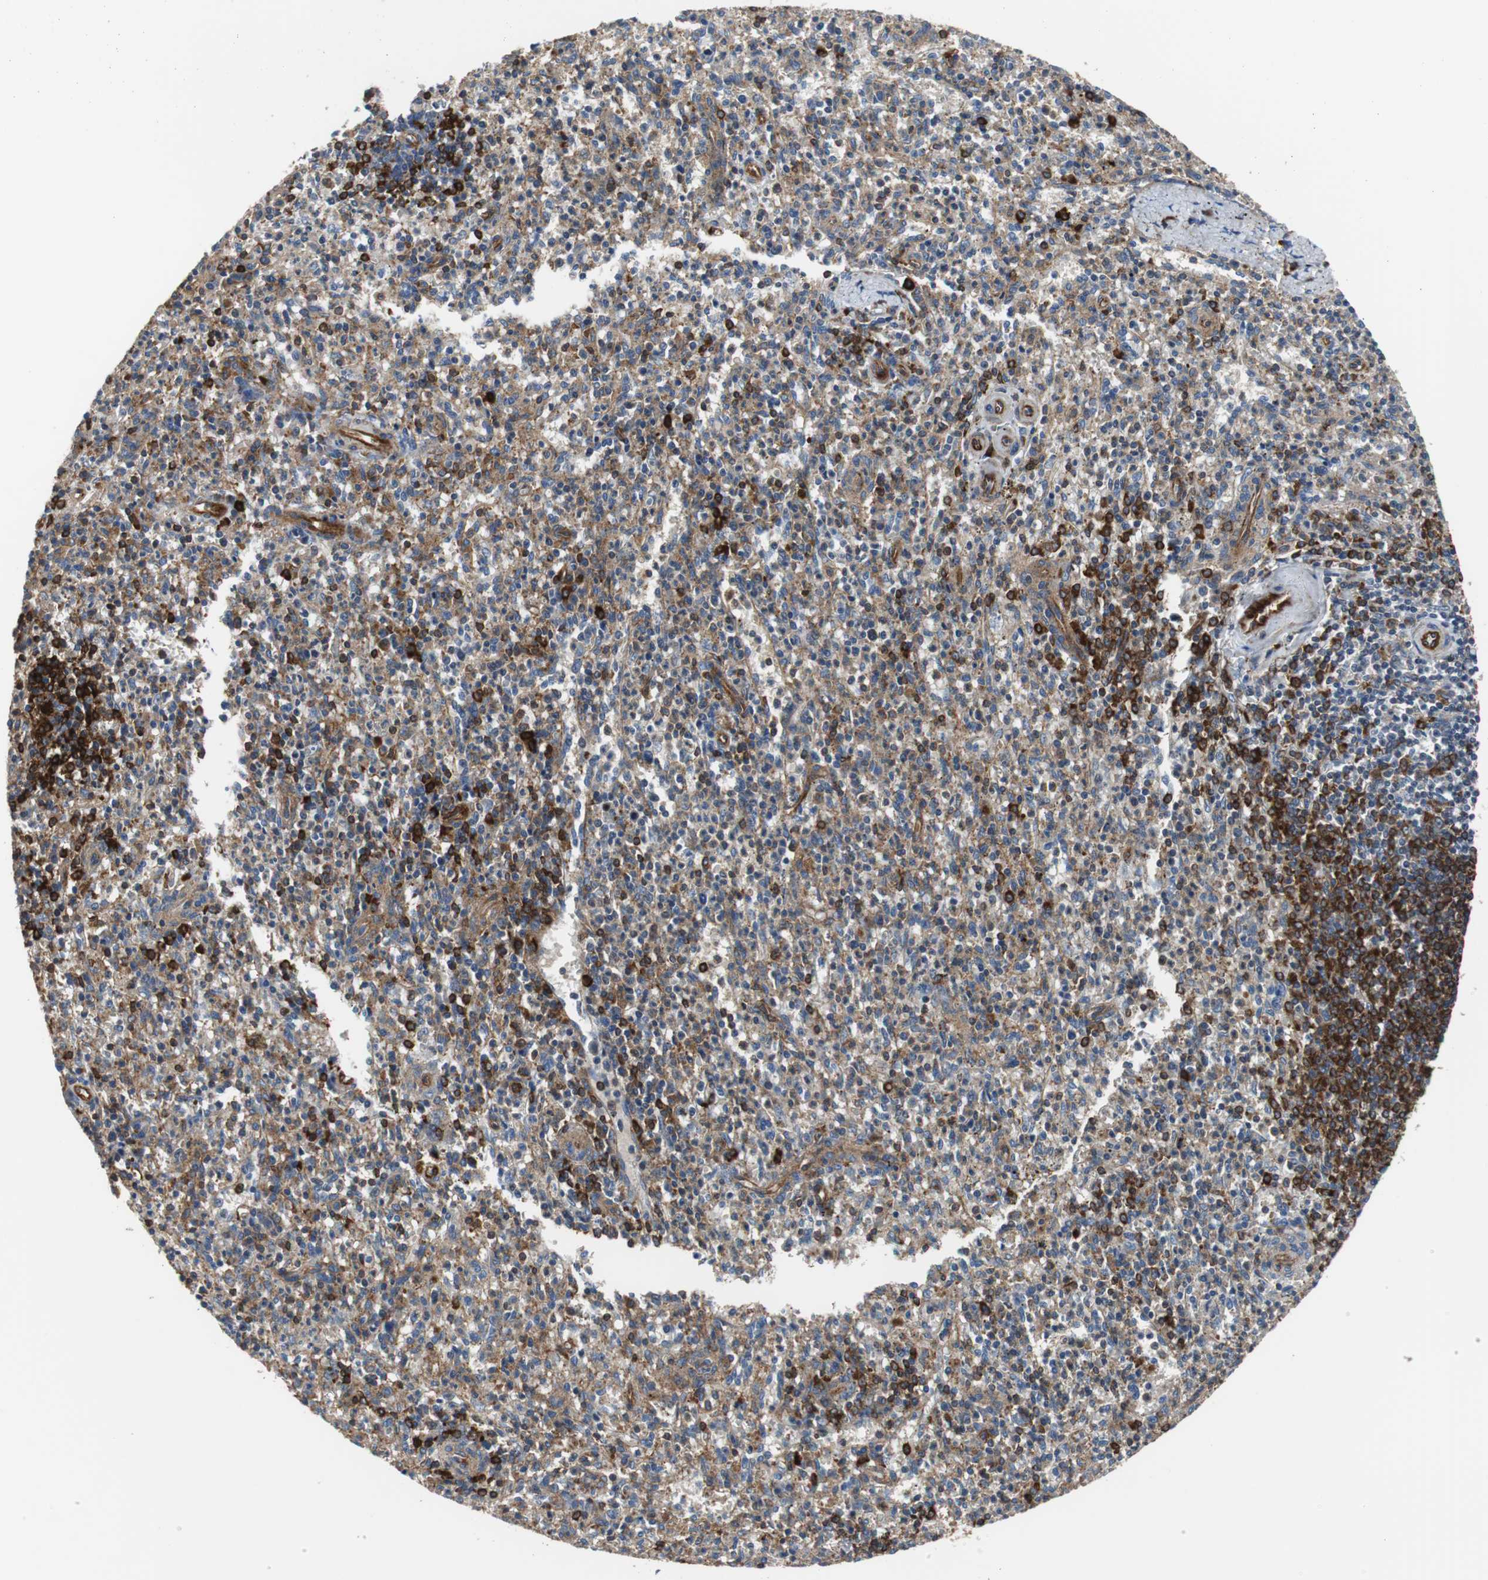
{"staining": {"intensity": "moderate", "quantity": ">75%", "location": "cytoplasmic/membranous"}, "tissue": "spleen", "cell_type": "Cells in red pulp", "image_type": "normal", "snomed": [{"axis": "morphology", "description": "Normal tissue, NOS"}, {"axis": "topography", "description": "Spleen"}], "caption": "This is a micrograph of immunohistochemistry (IHC) staining of unremarkable spleen, which shows moderate staining in the cytoplasmic/membranous of cells in red pulp.", "gene": "PLCG2", "patient": {"sex": "male", "age": 72}}